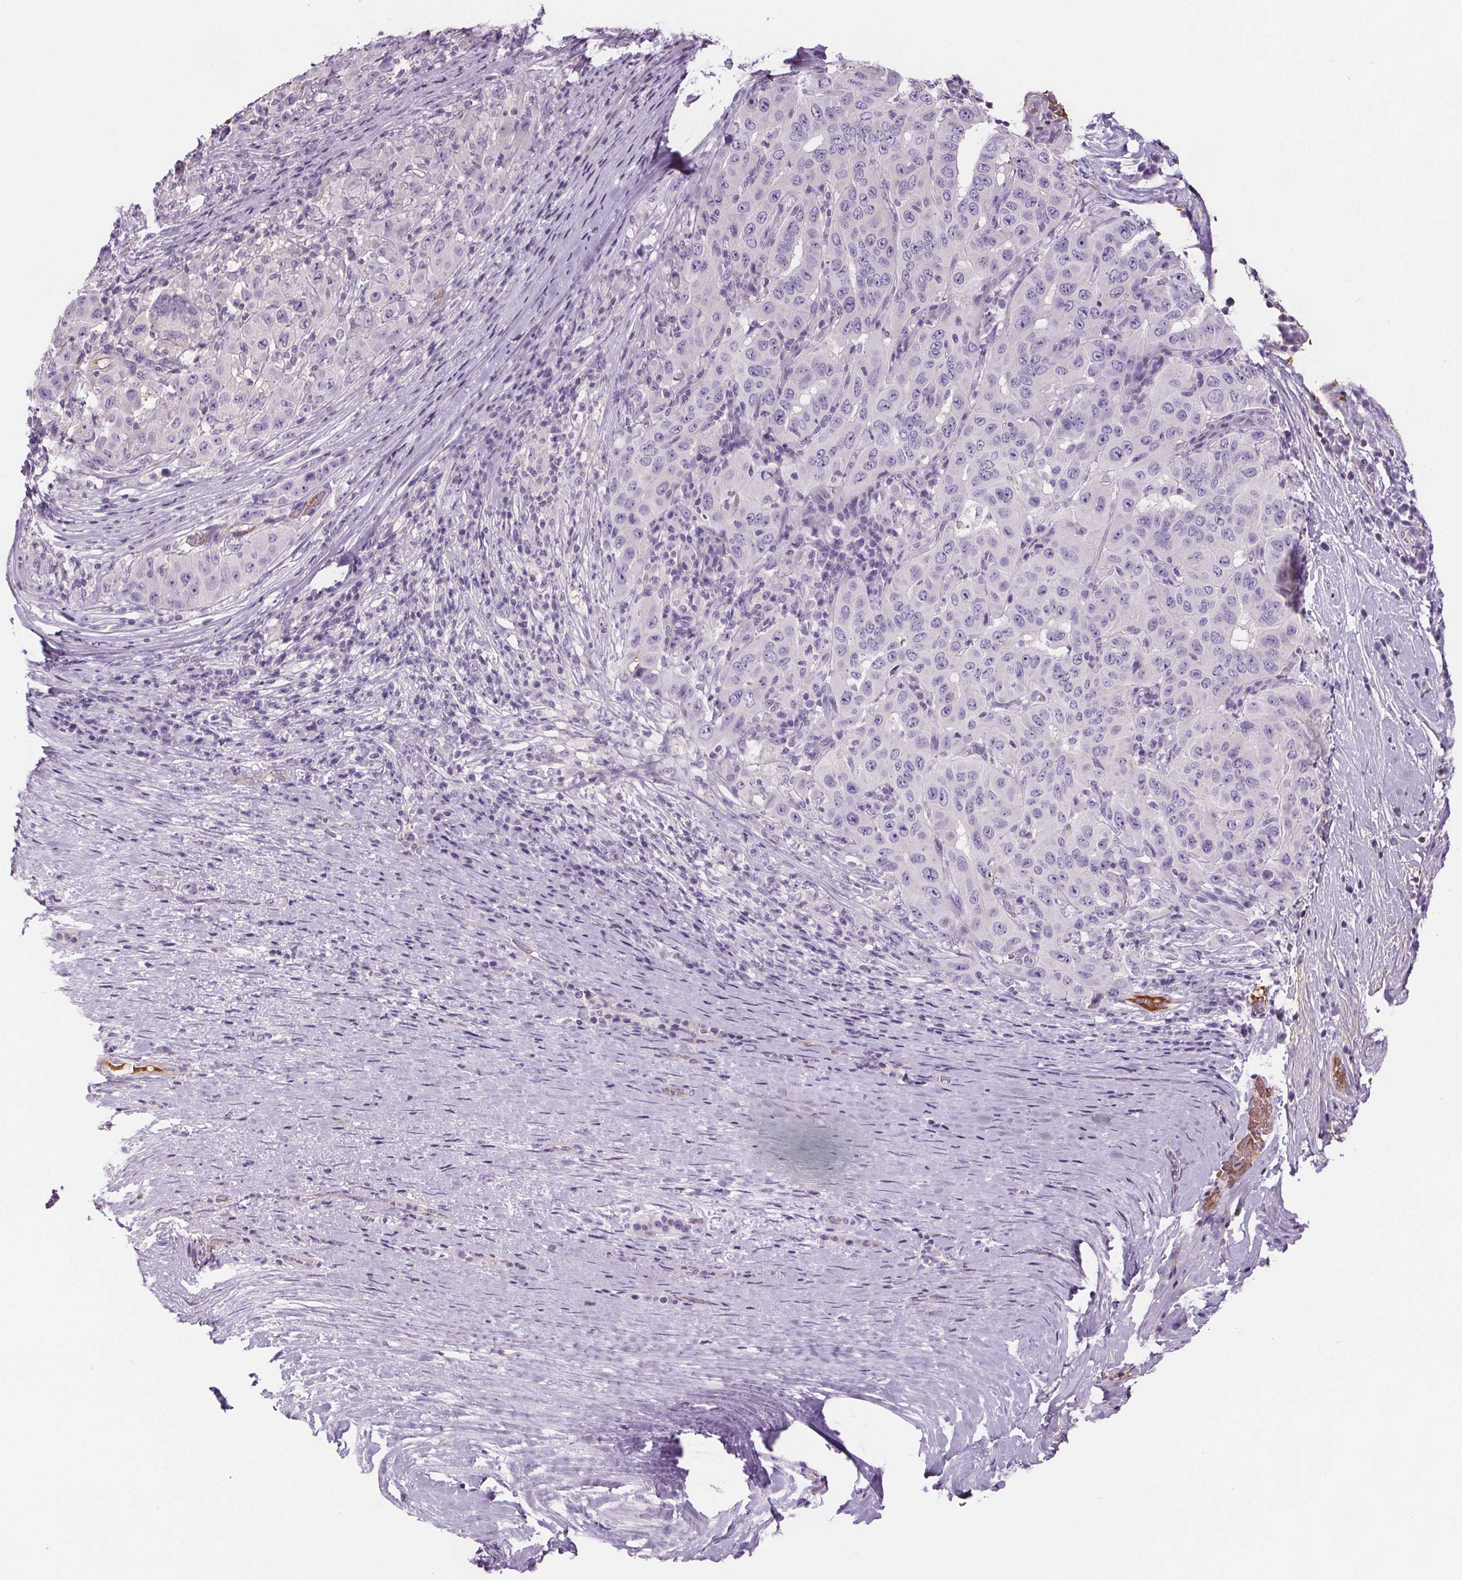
{"staining": {"intensity": "negative", "quantity": "none", "location": "none"}, "tissue": "pancreatic cancer", "cell_type": "Tumor cells", "image_type": "cancer", "snomed": [{"axis": "morphology", "description": "Adenocarcinoma, NOS"}, {"axis": "topography", "description": "Pancreas"}], "caption": "IHC histopathology image of pancreatic cancer (adenocarcinoma) stained for a protein (brown), which displays no expression in tumor cells. (Stains: DAB immunohistochemistry with hematoxylin counter stain, Microscopy: brightfield microscopy at high magnification).", "gene": "CD5L", "patient": {"sex": "male", "age": 63}}